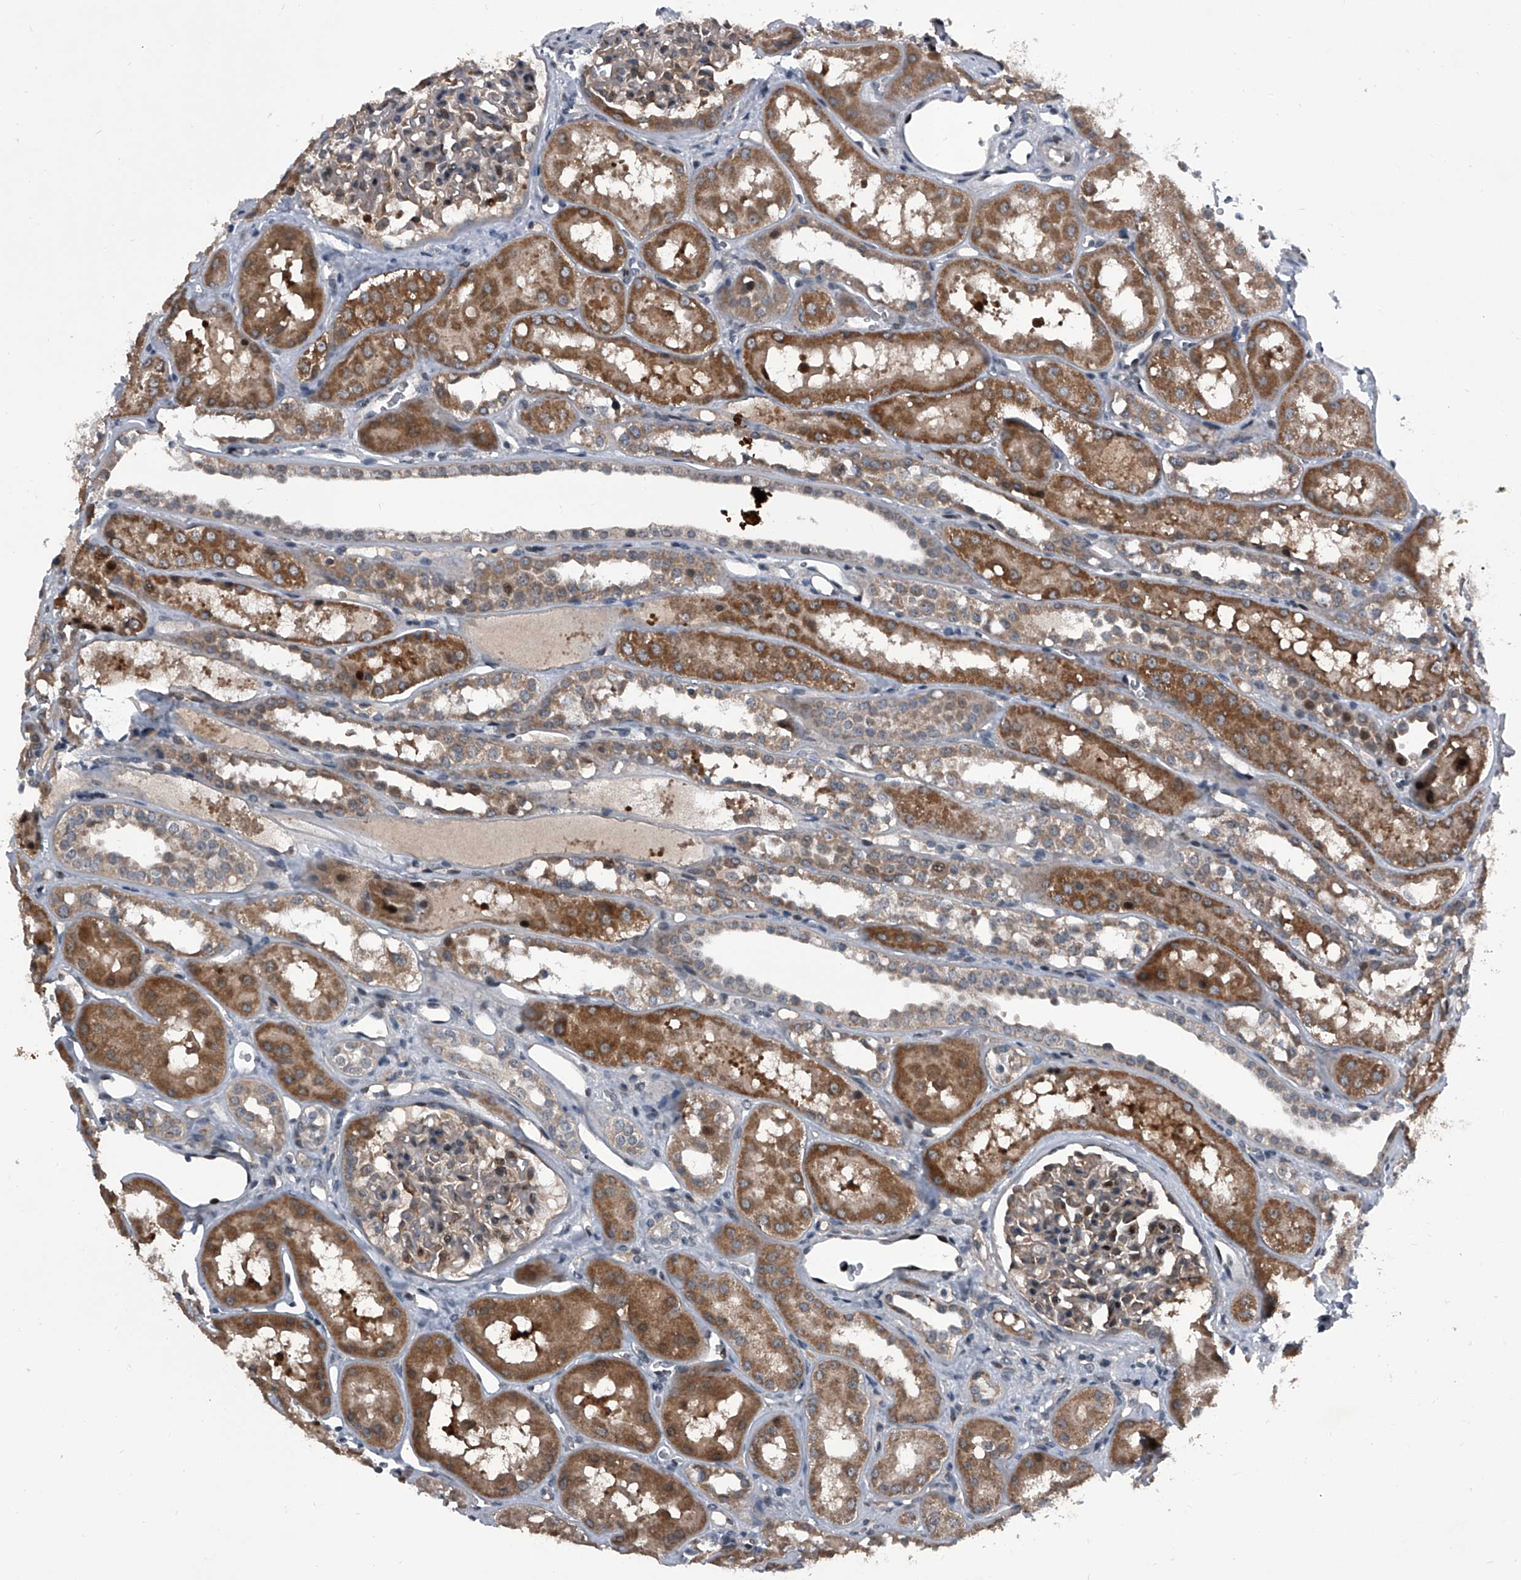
{"staining": {"intensity": "weak", "quantity": "25%-75%", "location": "cytoplasmic/membranous"}, "tissue": "kidney", "cell_type": "Cells in glomeruli", "image_type": "normal", "snomed": [{"axis": "morphology", "description": "Normal tissue, NOS"}, {"axis": "topography", "description": "Kidney"}], "caption": "Protein analysis of normal kidney displays weak cytoplasmic/membranous positivity in approximately 25%-75% of cells in glomeruli.", "gene": "ELK4", "patient": {"sex": "male", "age": 16}}